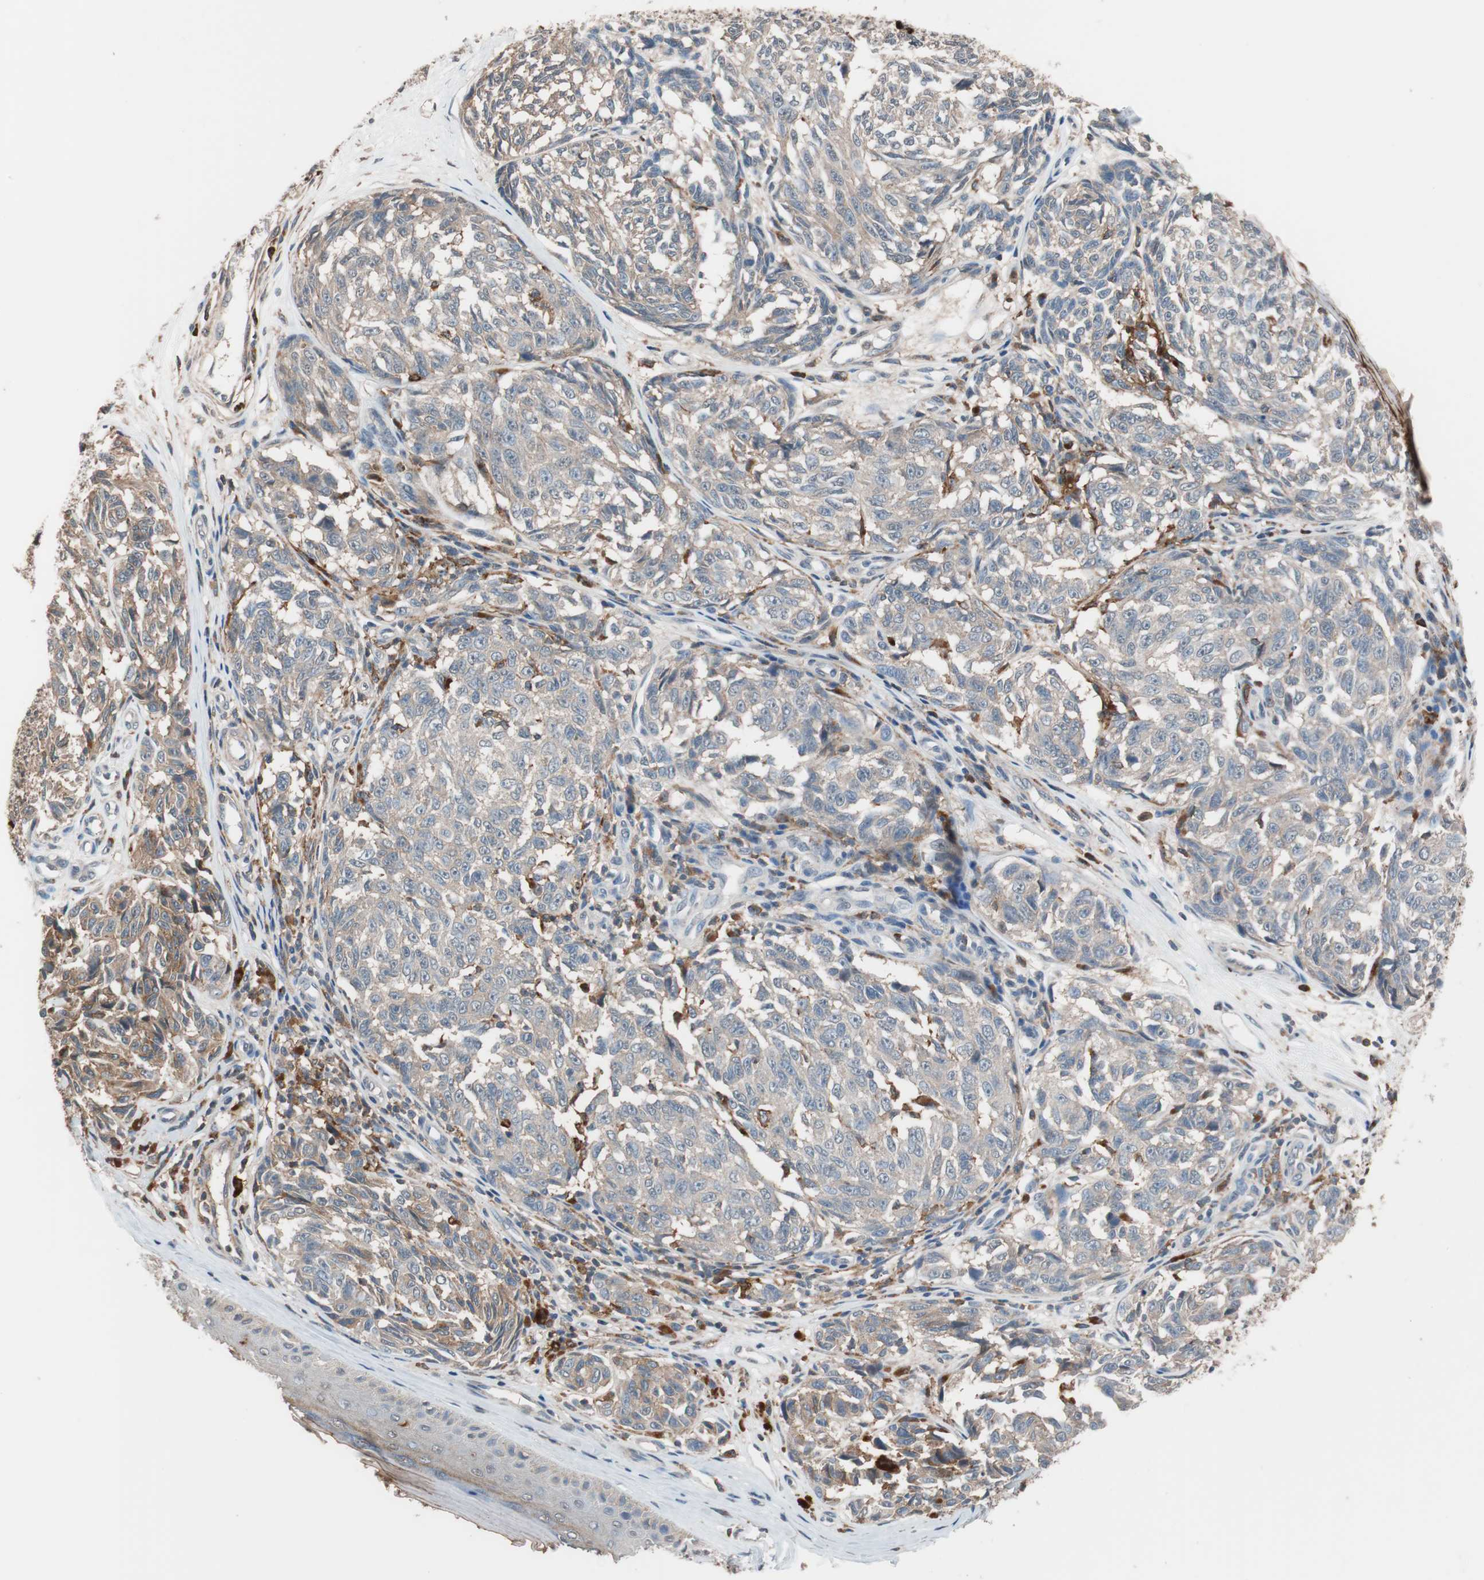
{"staining": {"intensity": "moderate", "quantity": ">75%", "location": "cytoplasmic/membranous"}, "tissue": "melanoma", "cell_type": "Tumor cells", "image_type": "cancer", "snomed": [{"axis": "morphology", "description": "Malignant melanoma, NOS"}, {"axis": "topography", "description": "Skin"}], "caption": "Malignant melanoma stained with IHC displays moderate cytoplasmic/membranous positivity in approximately >75% of tumor cells.", "gene": "LITAF", "patient": {"sex": "female", "age": 64}}